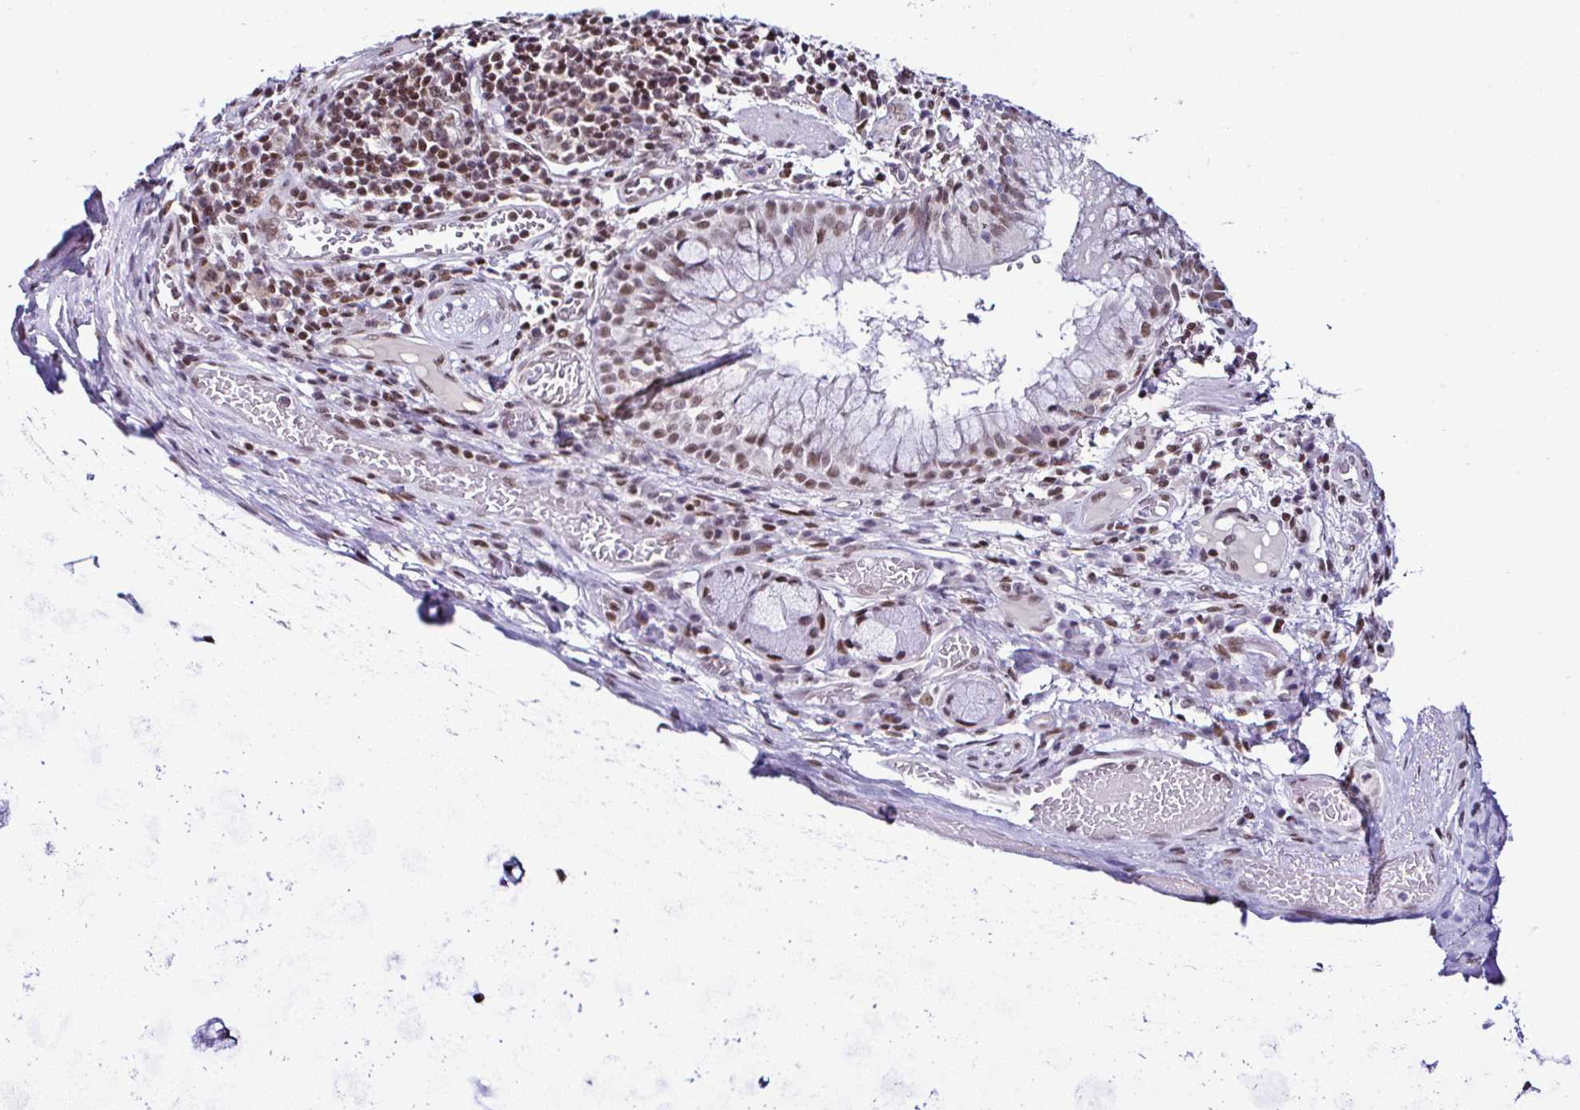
{"staining": {"intensity": "negative", "quantity": "none", "location": "none"}, "tissue": "adipose tissue", "cell_type": "Adipocytes", "image_type": "normal", "snomed": [{"axis": "morphology", "description": "Normal tissue, NOS"}, {"axis": "topography", "description": "Cartilage tissue"}, {"axis": "topography", "description": "Bronchus"}], "caption": "IHC of normal human adipose tissue reveals no expression in adipocytes.", "gene": "DR1", "patient": {"sex": "male", "age": 56}}